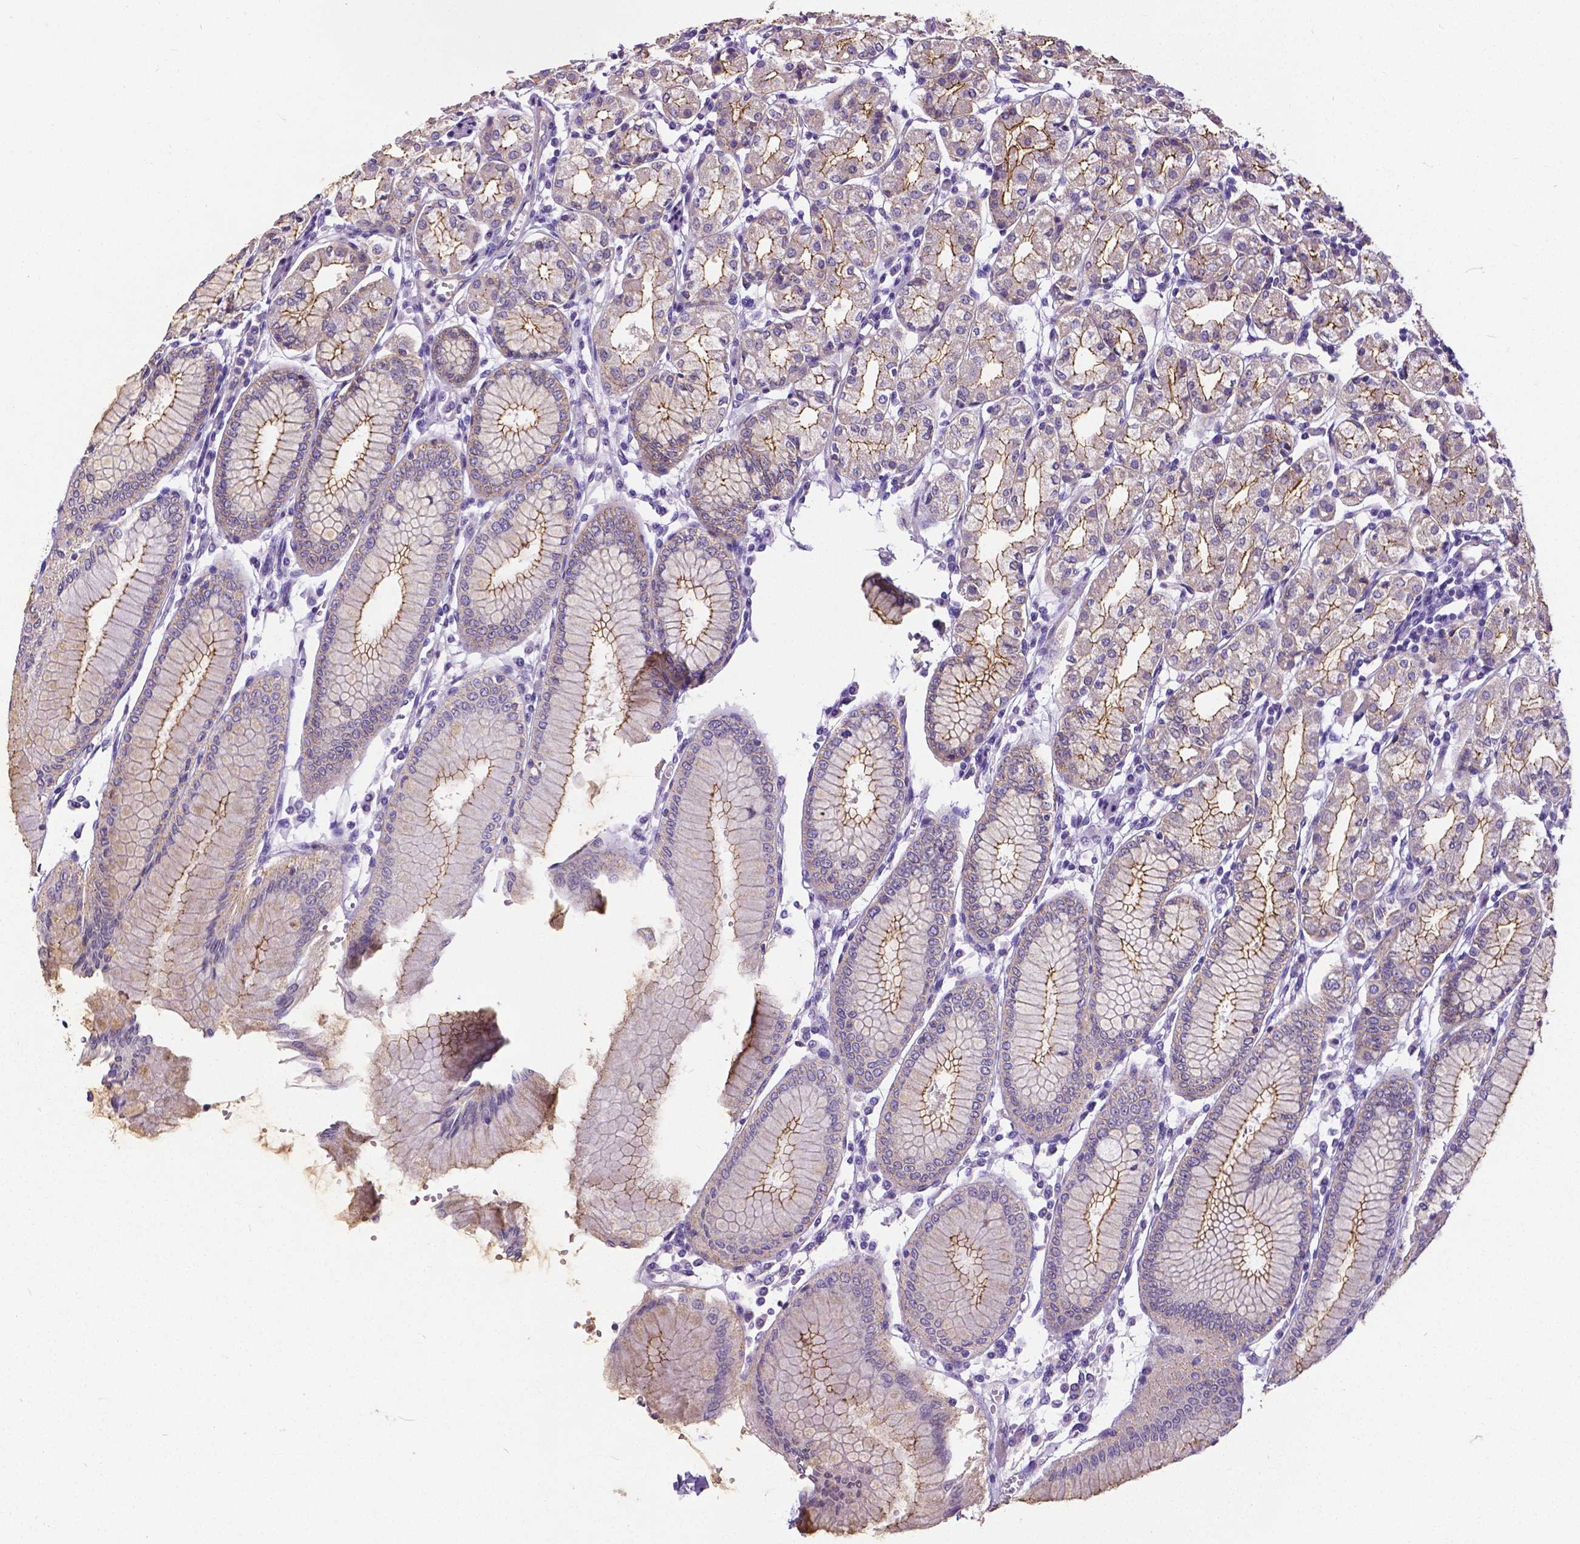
{"staining": {"intensity": "moderate", "quantity": ">75%", "location": "cytoplasmic/membranous"}, "tissue": "stomach", "cell_type": "Glandular cells", "image_type": "normal", "snomed": [{"axis": "morphology", "description": "Normal tissue, NOS"}, {"axis": "topography", "description": "Skeletal muscle"}, {"axis": "topography", "description": "Stomach"}], "caption": "Protein staining by immunohistochemistry (IHC) demonstrates moderate cytoplasmic/membranous positivity in approximately >75% of glandular cells in unremarkable stomach. Ihc stains the protein in brown and the nuclei are stained blue.", "gene": "OCLN", "patient": {"sex": "female", "age": 57}}